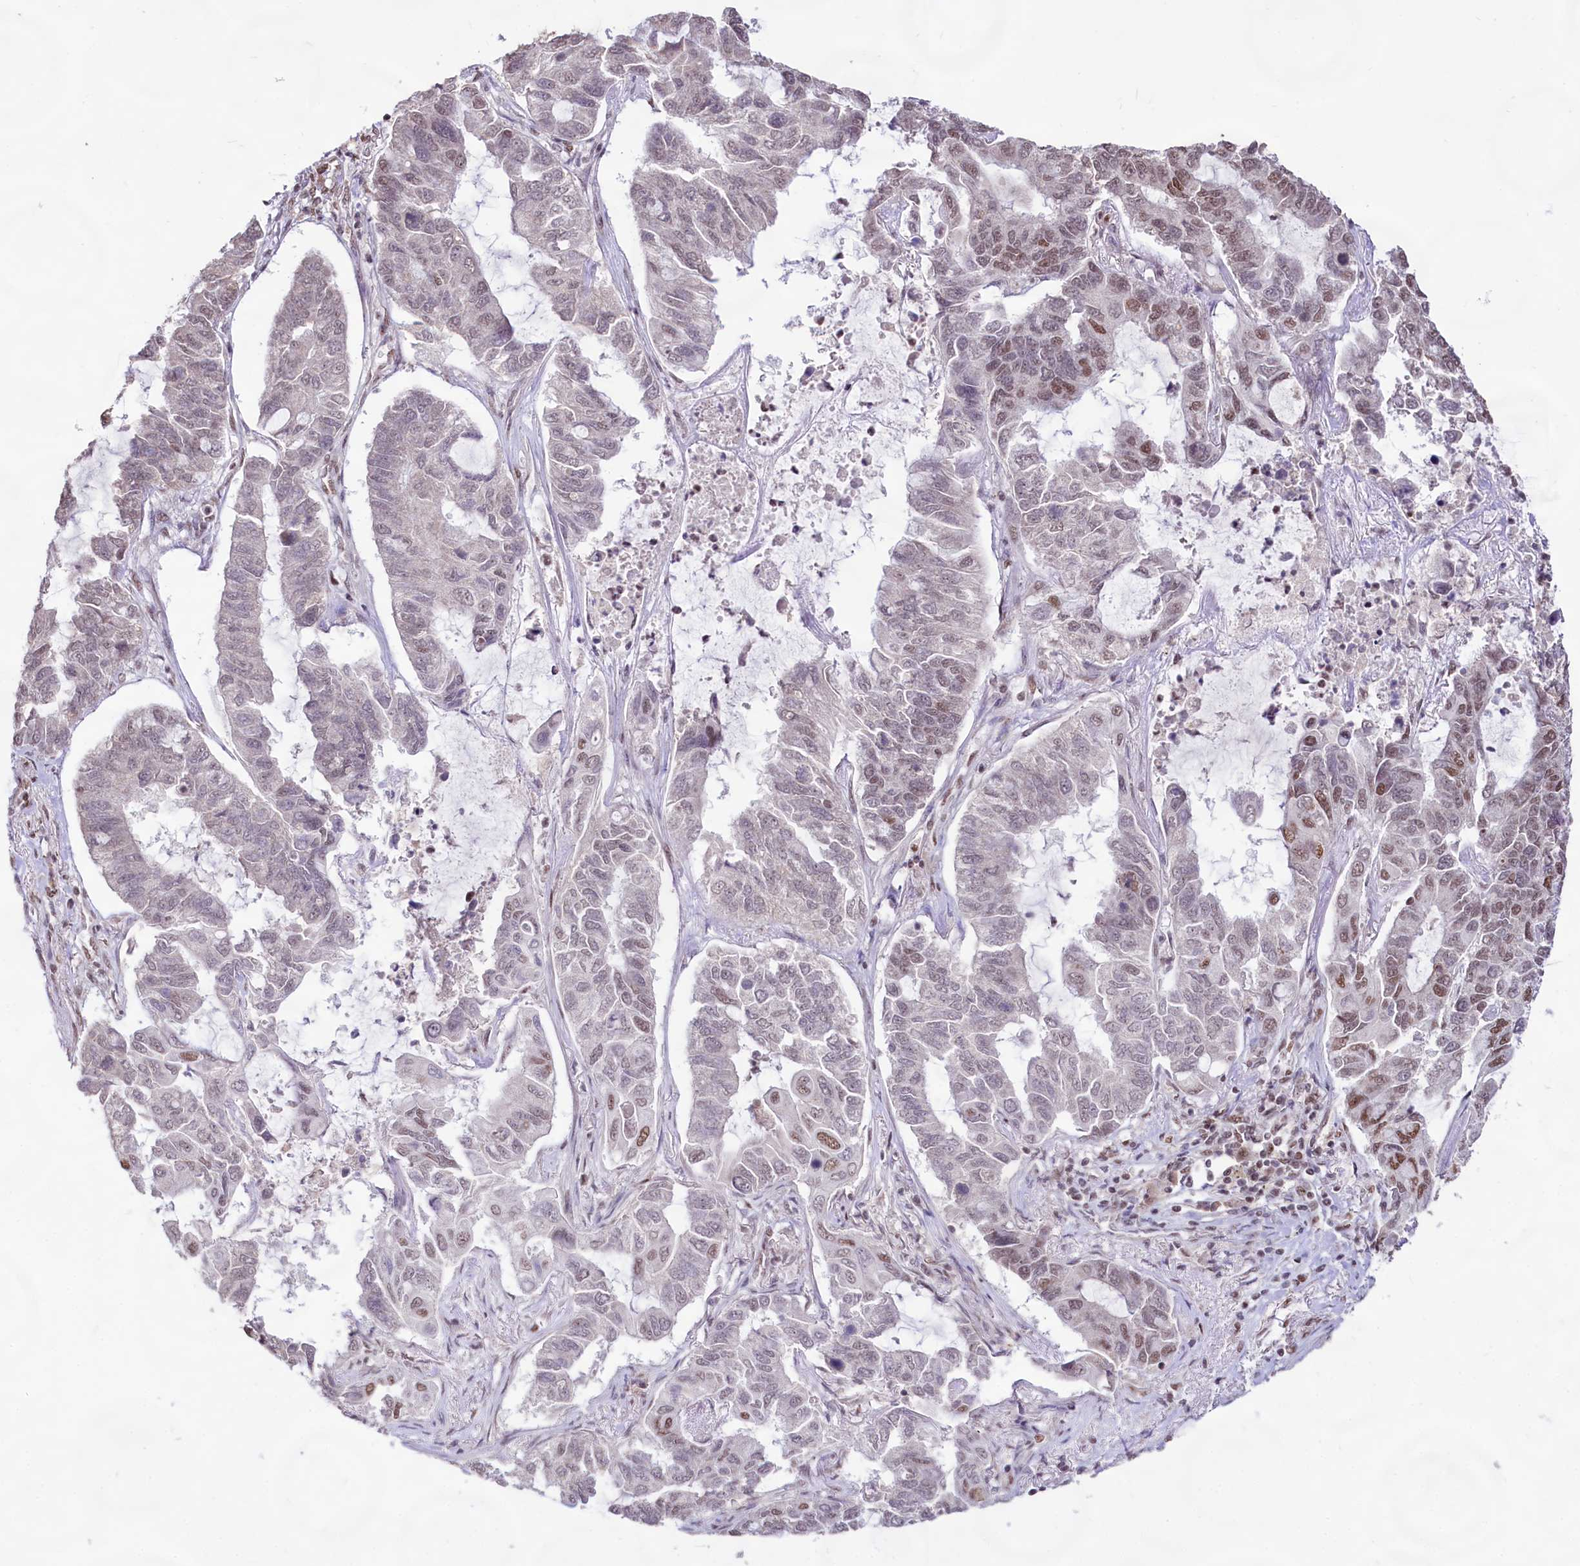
{"staining": {"intensity": "moderate", "quantity": "<25%", "location": "nuclear"}, "tissue": "lung cancer", "cell_type": "Tumor cells", "image_type": "cancer", "snomed": [{"axis": "morphology", "description": "Adenocarcinoma, NOS"}, {"axis": "topography", "description": "Lung"}], "caption": "Lung cancer (adenocarcinoma) stained for a protein (brown) shows moderate nuclear positive expression in about <25% of tumor cells.", "gene": "HIRA", "patient": {"sex": "male", "age": 64}}